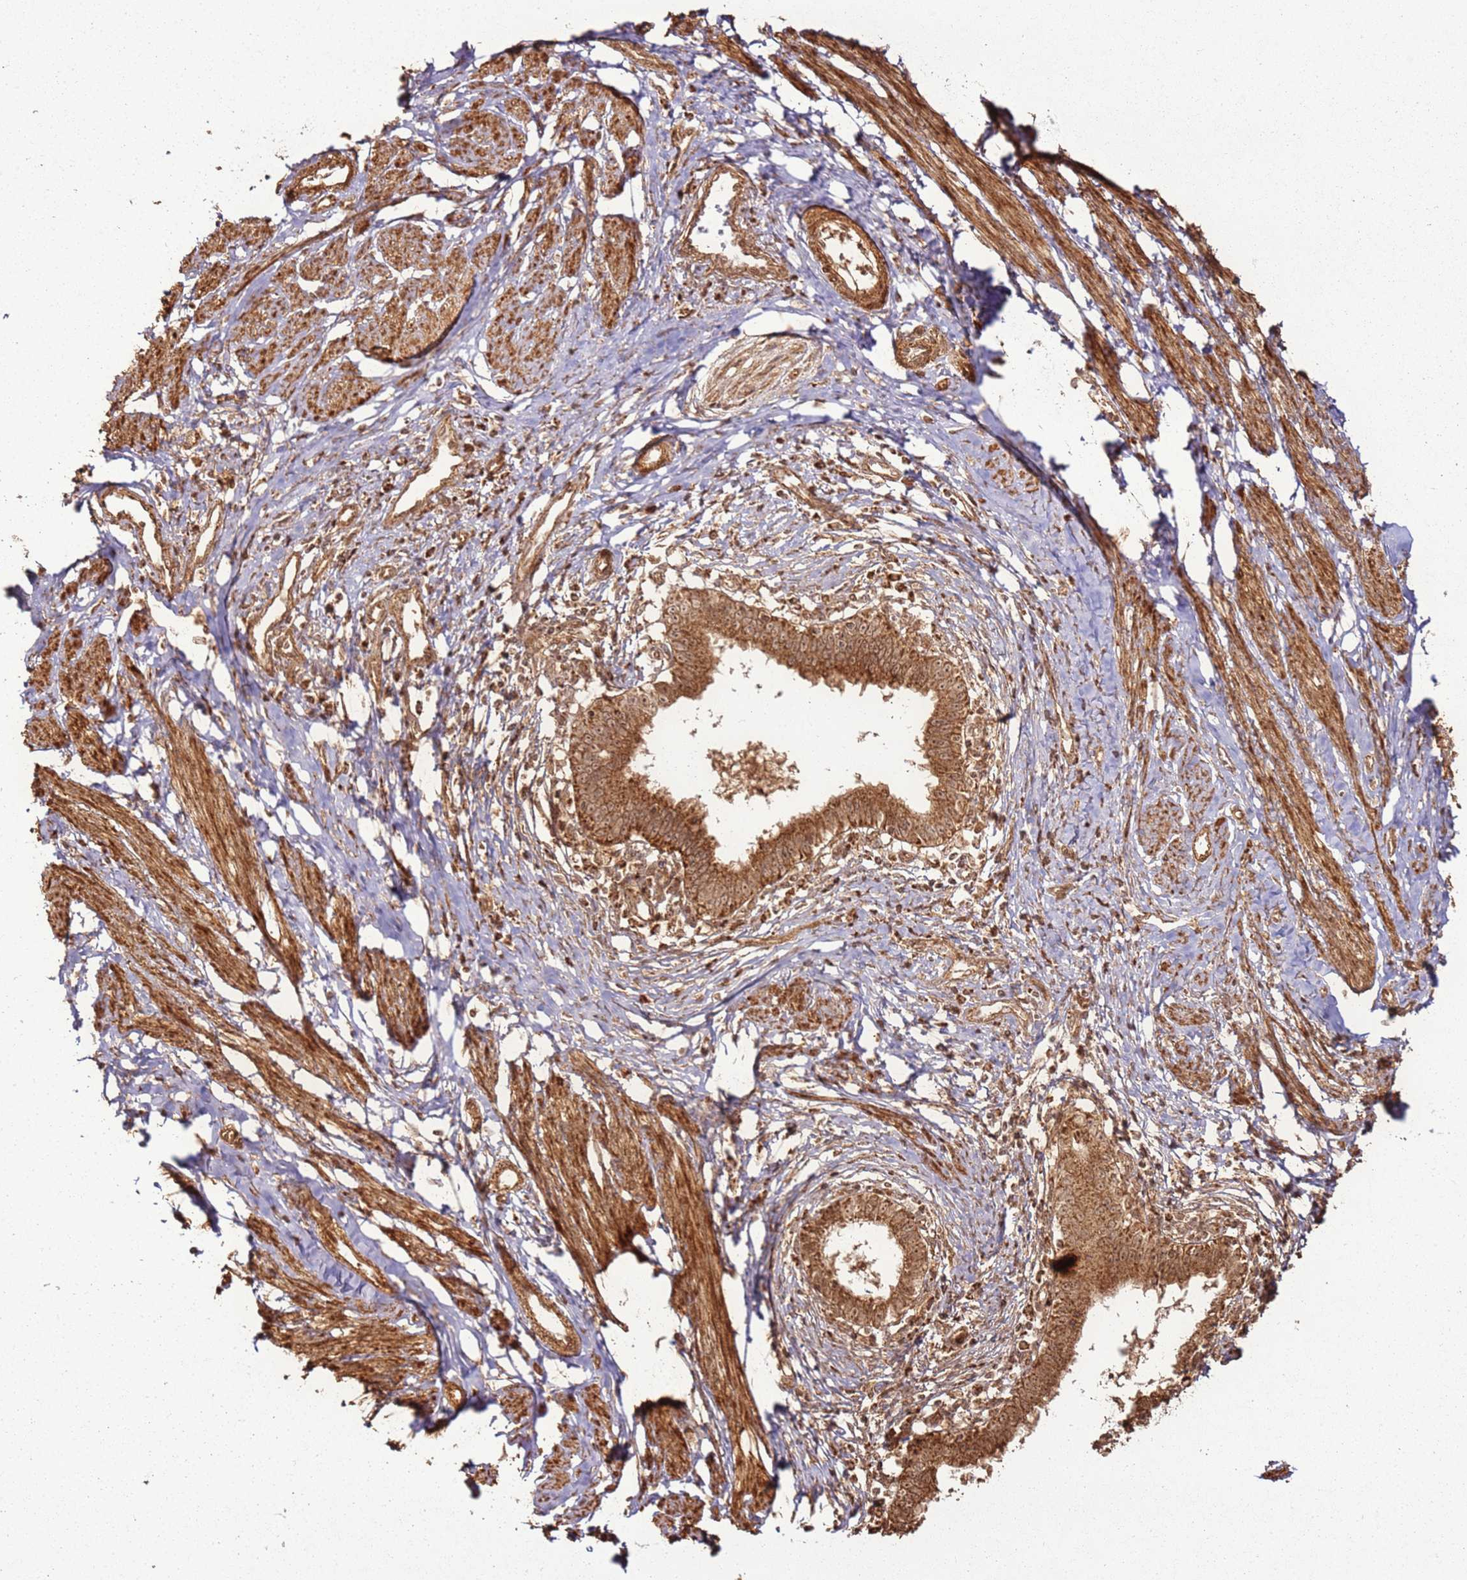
{"staining": {"intensity": "moderate", "quantity": ">75%", "location": "cytoplasmic/membranous"}, "tissue": "cervical cancer", "cell_type": "Tumor cells", "image_type": "cancer", "snomed": [{"axis": "morphology", "description": "Adenocarcinoma, NOS"}, {"axis": "topography", "description": "Cervix"}], "caption": "Immunohistochemical staining of cervical cancer (adenocarcinoma) demonstrates medium levels of moderate cytoplasmic/membranous protein expression in about >75% of tumor cells. (DAB IHC, brown staining for protein, blue staining for nuclei).", "gene": "MRPS6", "patient": {"sex": "female", "age": 36}}